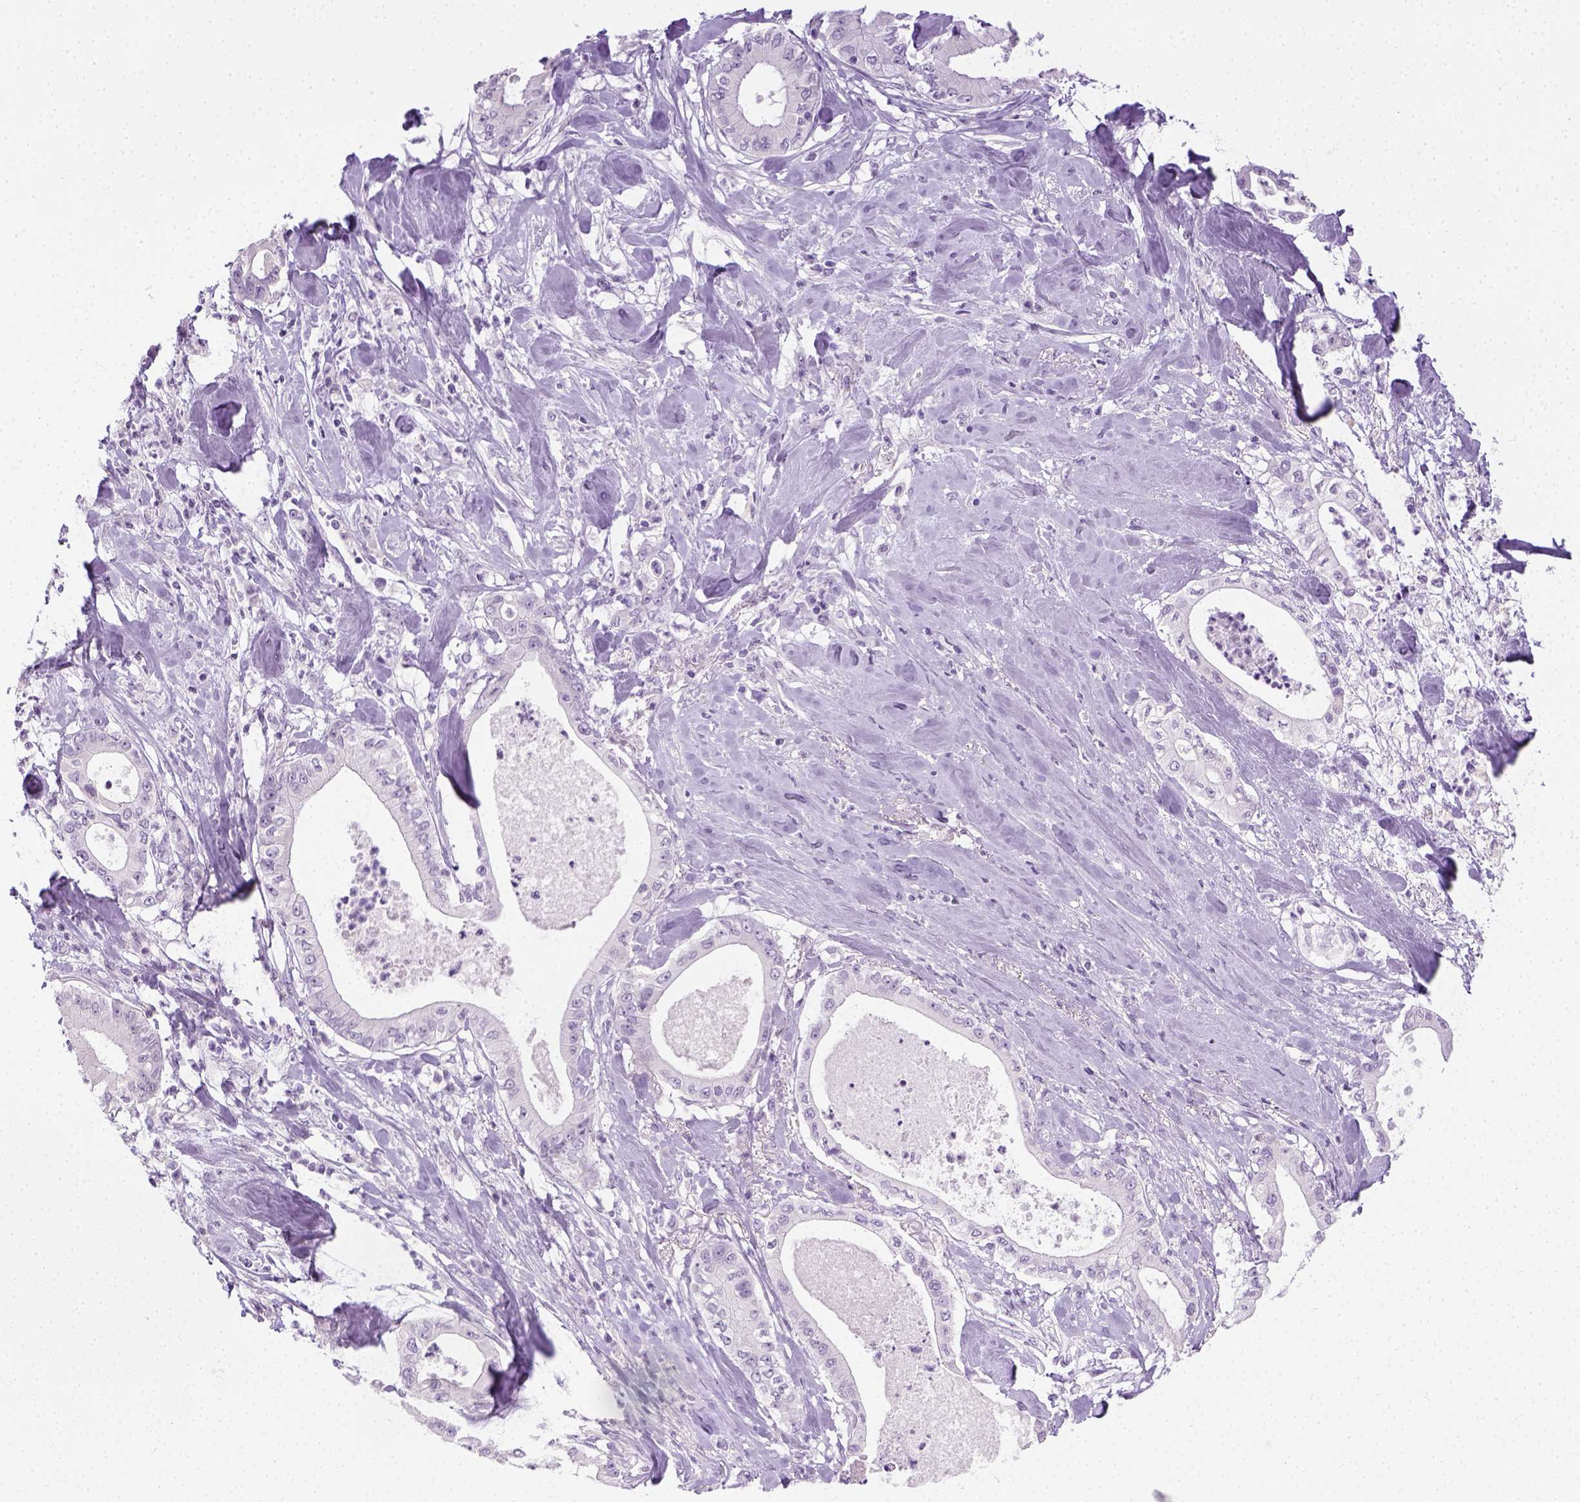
{"staining": {"intensity": "negative", "quantity": "none", "location": "none"}, "tissue": "pancreatic cancer", "cell_type": "Tumor cells", "image_type": "cancer", "snomed": [{"axis": "morphology", "description": "Adenocarcinoma, NOS"}, {"axis": "topography", "description": "Pancreas"}], "caption": "Tumor cells show no significant protein expression in pancreatic cancer (adenocarcinoma).", "gene": "LGSN", "patient": {"sex": "male", "age": 71}}